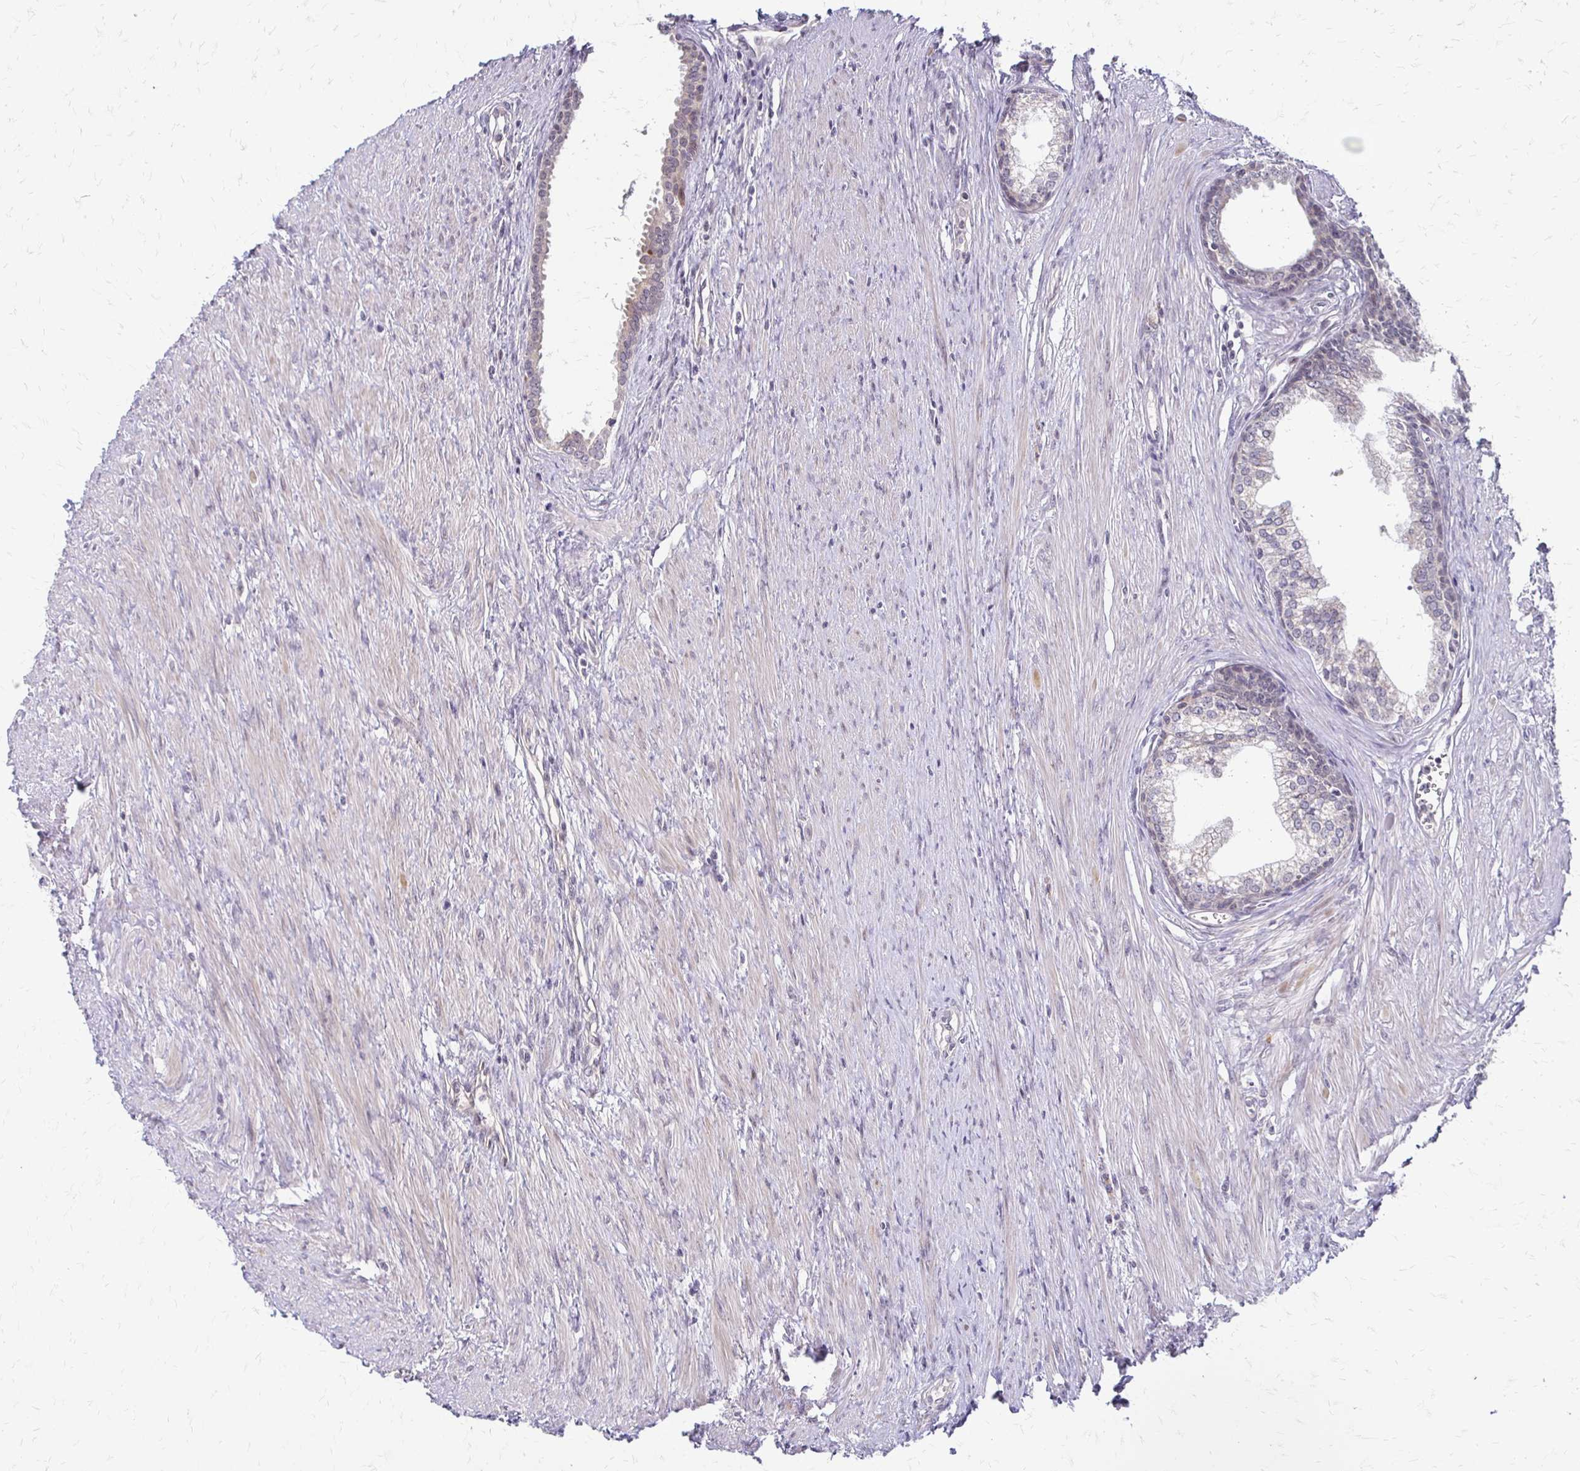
{"staining": {"intensity": "moderate", "quantity": "<25%", "location": "nuclear"}, "tissue": "prostate cancer", "cell_type": "Tumor cells", "image_type": "cancer", "snomed": [{"axis": "morphology", "description": "Adenocarcinoma, High grade"}, {"axis": "topography", "description": "Prostate"}], "caption": "About <25% of tumor cells in prostate cancer reveal moderate nuclear protein positivity as visualized by brown immunohistochemical staining.", "gene": "TRIR", "patient": {"sex": "male", "age": 68}}